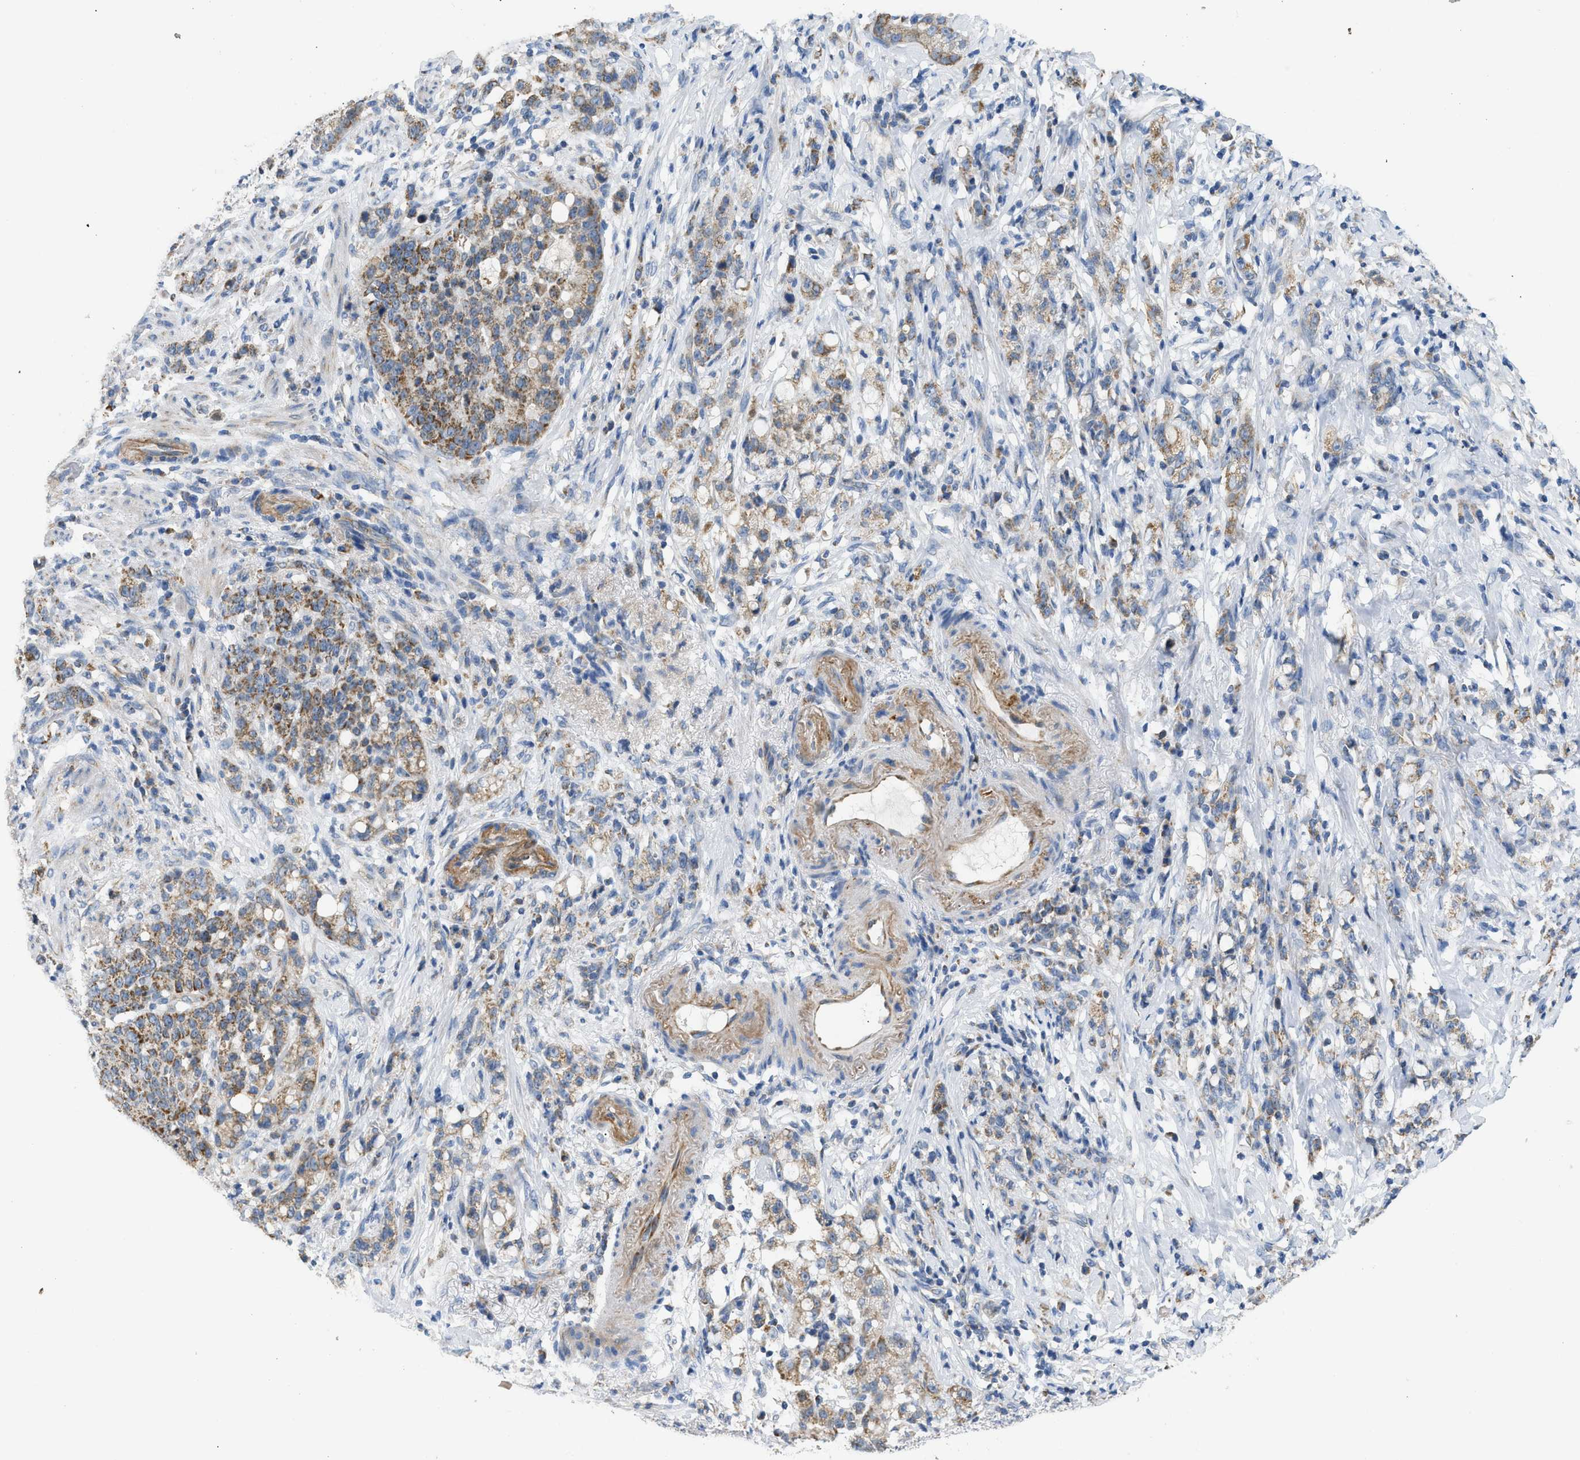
{"staining": {"intensity": "moderate", "quantity": ">75%", "location": "cytoplasmic/membranous"}, "tissue": "stomach cancer", "cell_type": "Tumor cells", "image_type": "cancer", "snomed": [{"axis": "morphology", "description": "Adenocarcinoma, NOS"}, {"axis": "topography", "description": "Stomach, lower"}], "caption": "Immunohistochemistry (DAB (3,3'-diaminobenzidine)) staining of adenocarcinoma (stomach) shows moderate cytoplasmic/membranous protein expression in about >75% of tumor cells.", "gene": "GOT2", "patient": {"sex": "male", "age": 88}}